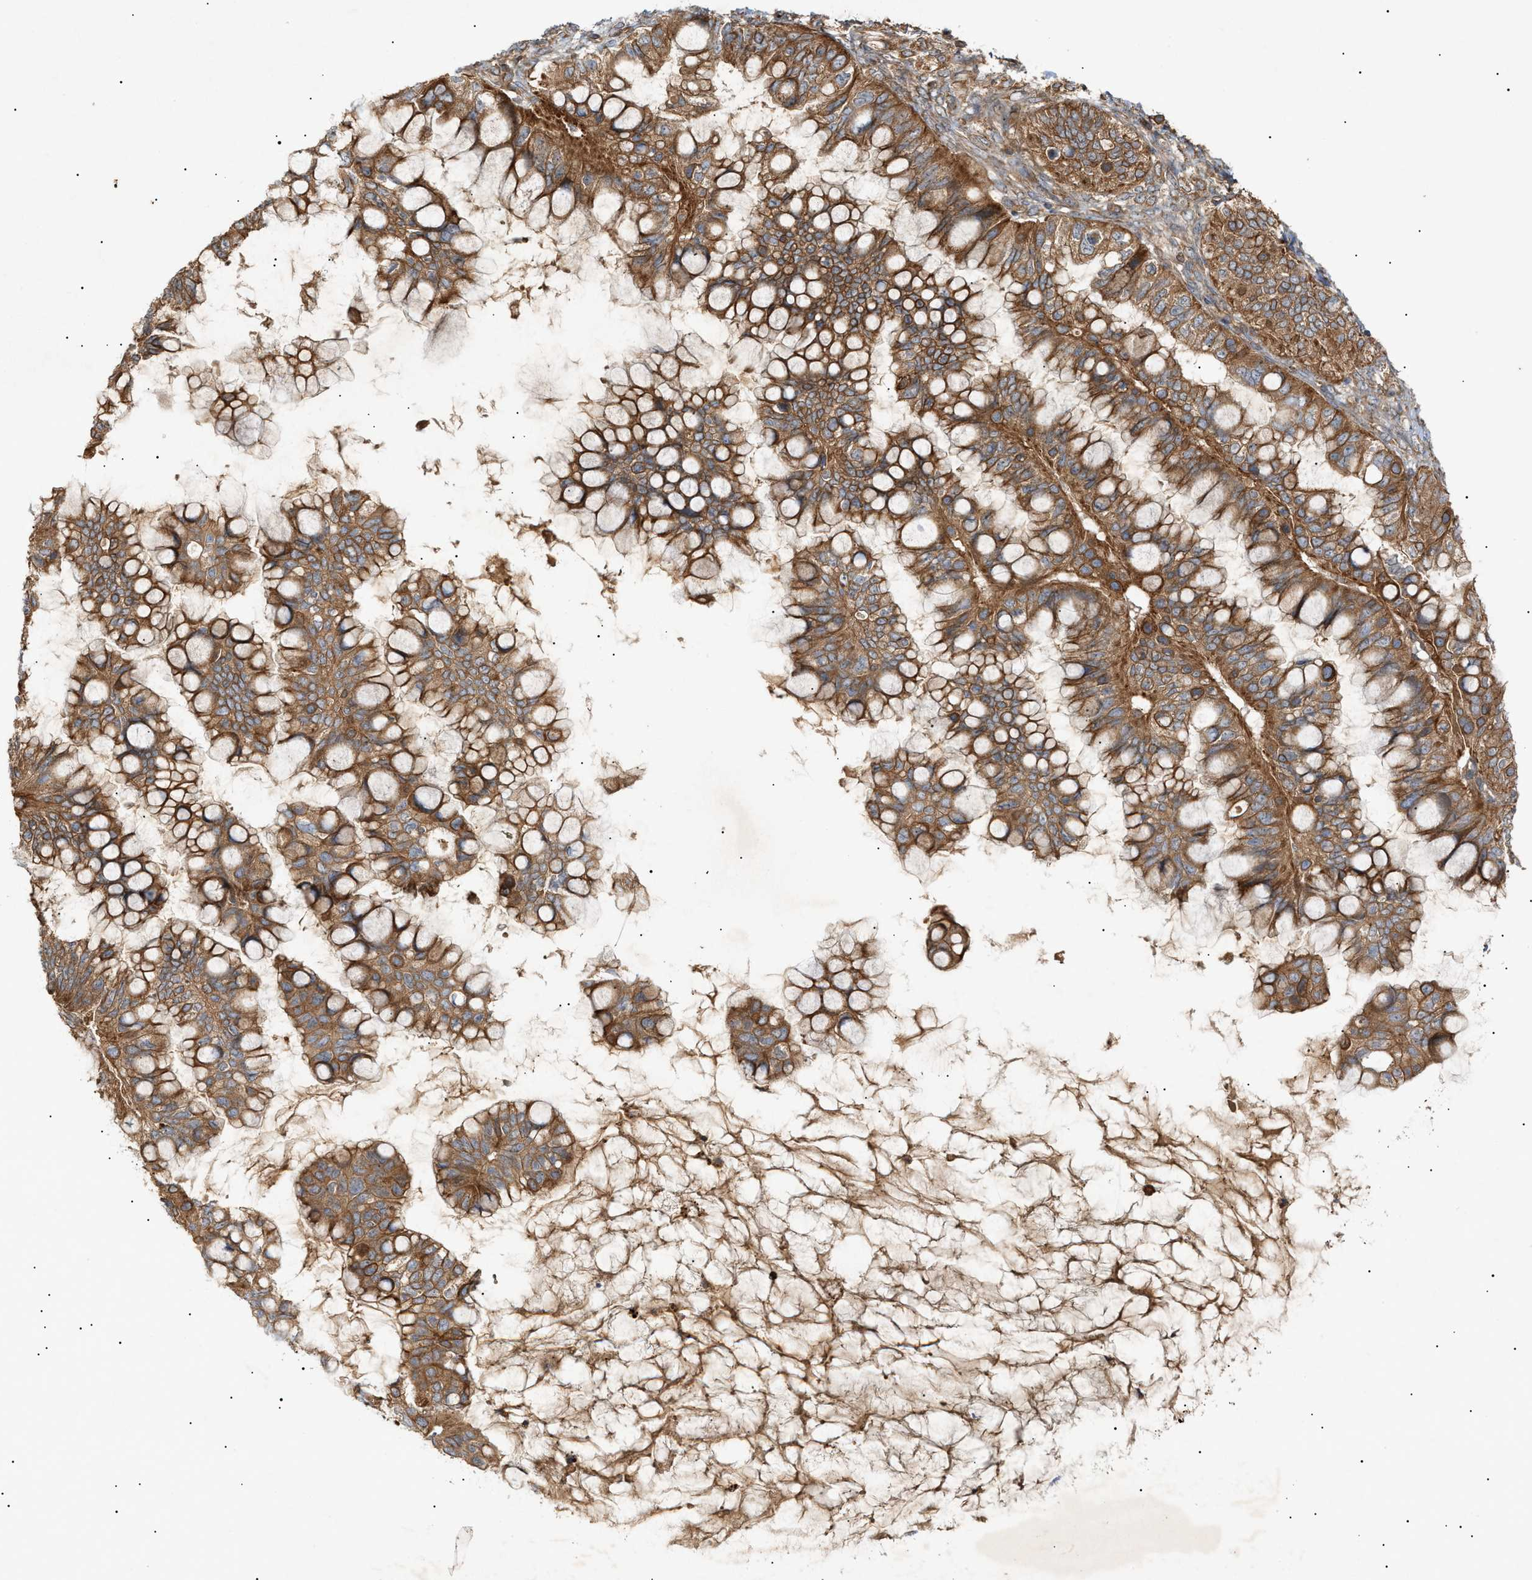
{"staining": {"intensity": "moderate", "quantity": ">75%", "location": "cytoplasmic/membranous"}, "tissue": "ovarian cancer", "cell_type": "Tumor cells", "image_type": "cancer", "snomed": [{"axis": "morphology", "description": "Cystadenocarcinoma, mucinous, NOS"}, {"axis": "topography", "description": "Ovary"}], "caption": "Moderate cytoplasmic/membranous positivity for a protein is seen in about >75% of tumor cells of ovarian cancer (mucinous cystadenocarcinoma) using IHC.", "gene": "MTCH1", "patient": {"sex": "female", "age": 80}}